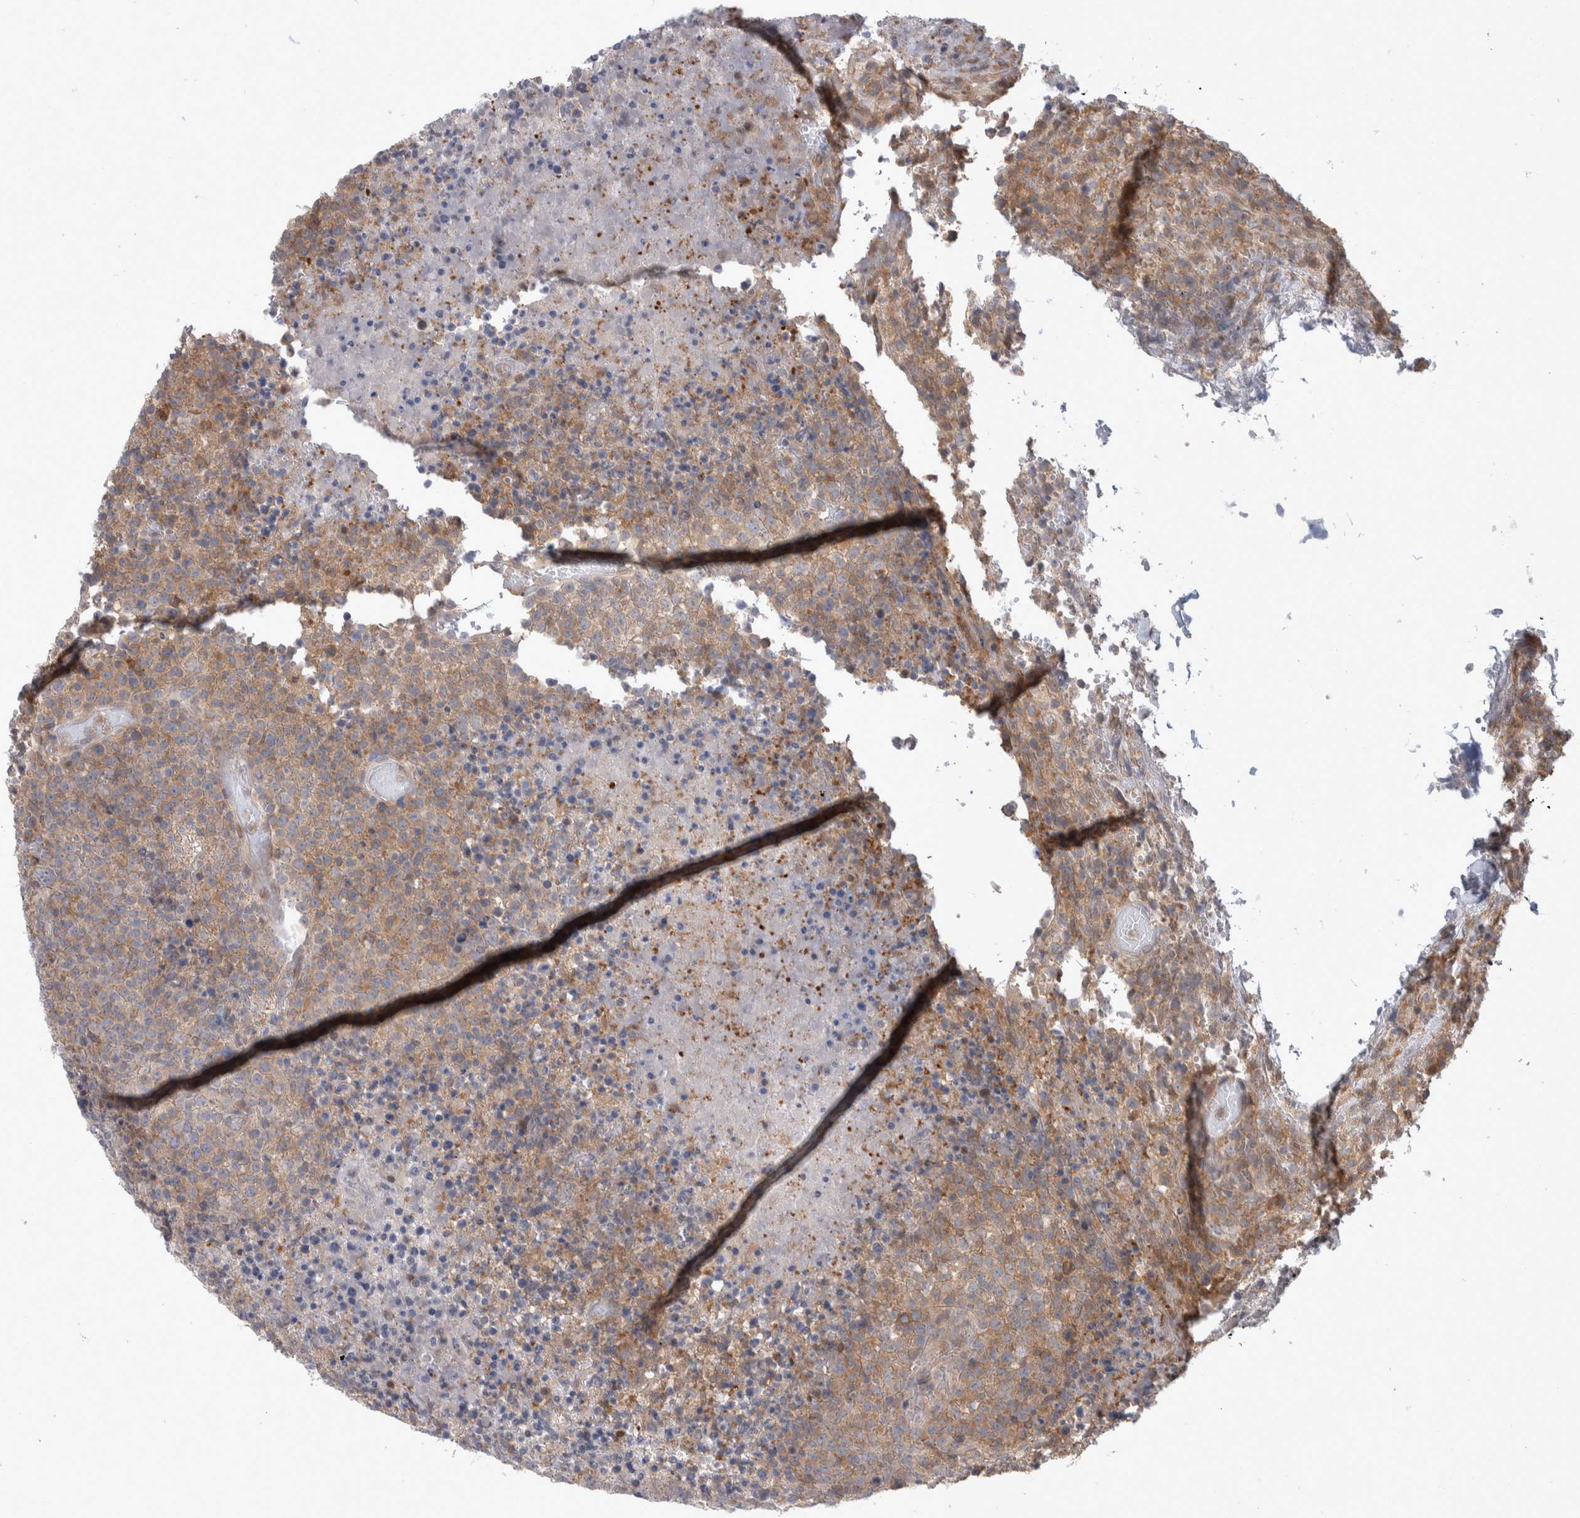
{"staining": {"intensity": "weak", "quantity": "25%-75%", "location": "cytoplasmic/membranous"}, "tissue": "lymphoma", "cell_type": "Tumor cells", "image_type": "cancer", "snomed": [{"axis": "morphology", "description": "Malignant lymphoma, non-Hodgkin's type, High grade"}, {"axis": "topography", "description": "Lymph node"}], "caption": "Human high-grade malignant lymphoma, non-Hodgkin's type stained for a protein (brown) exhibits weak cytoplasmic/membranous positive positivity in about 25%-75% of tumor cells.", "gene": "HTATIP2", "patient": {"sex": "male", "age": 13}}